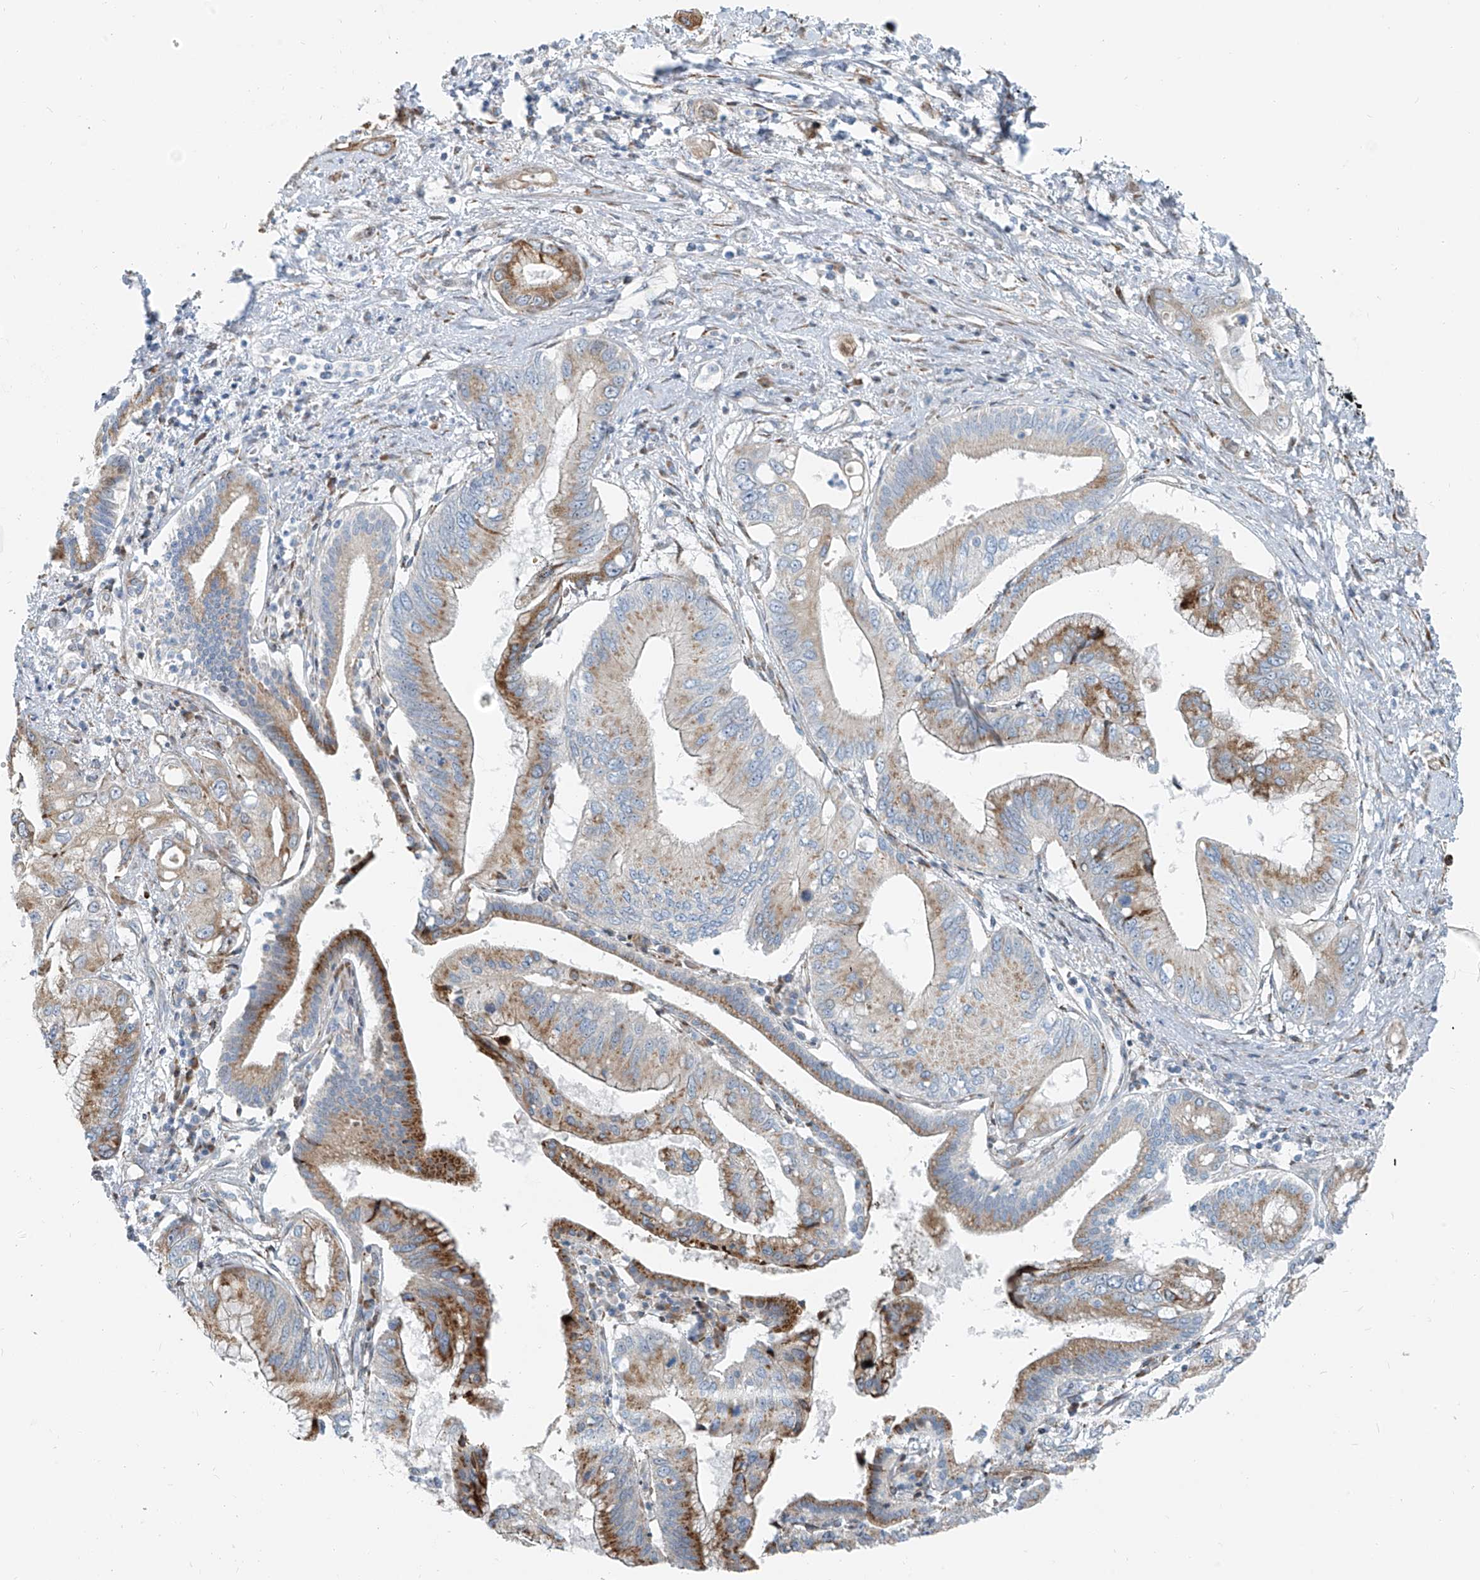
{"staining": {"intensity": "moderate", "quantity": "25%-75%", "location": "cytoplasmic/membranous"}, "tissue": "pancreatic cancer", "cell_type": "Tumor cells", "image_type": "cancer", "snomed": [{"axis": "morphology", "description": "Inflammation, NOS"}, {"axis": "morphology", "description": "Adenocarcinoma, NOS"}, {"axis": "topography", "description": "Pancreas"}], "caption": "A brown stain highlights moderate cytoplasmic/membranous staining of a protein in pancreatic cancer tumor cells.", "gene": "HIC2", "patient": {"sex": "female", "age": 56}}